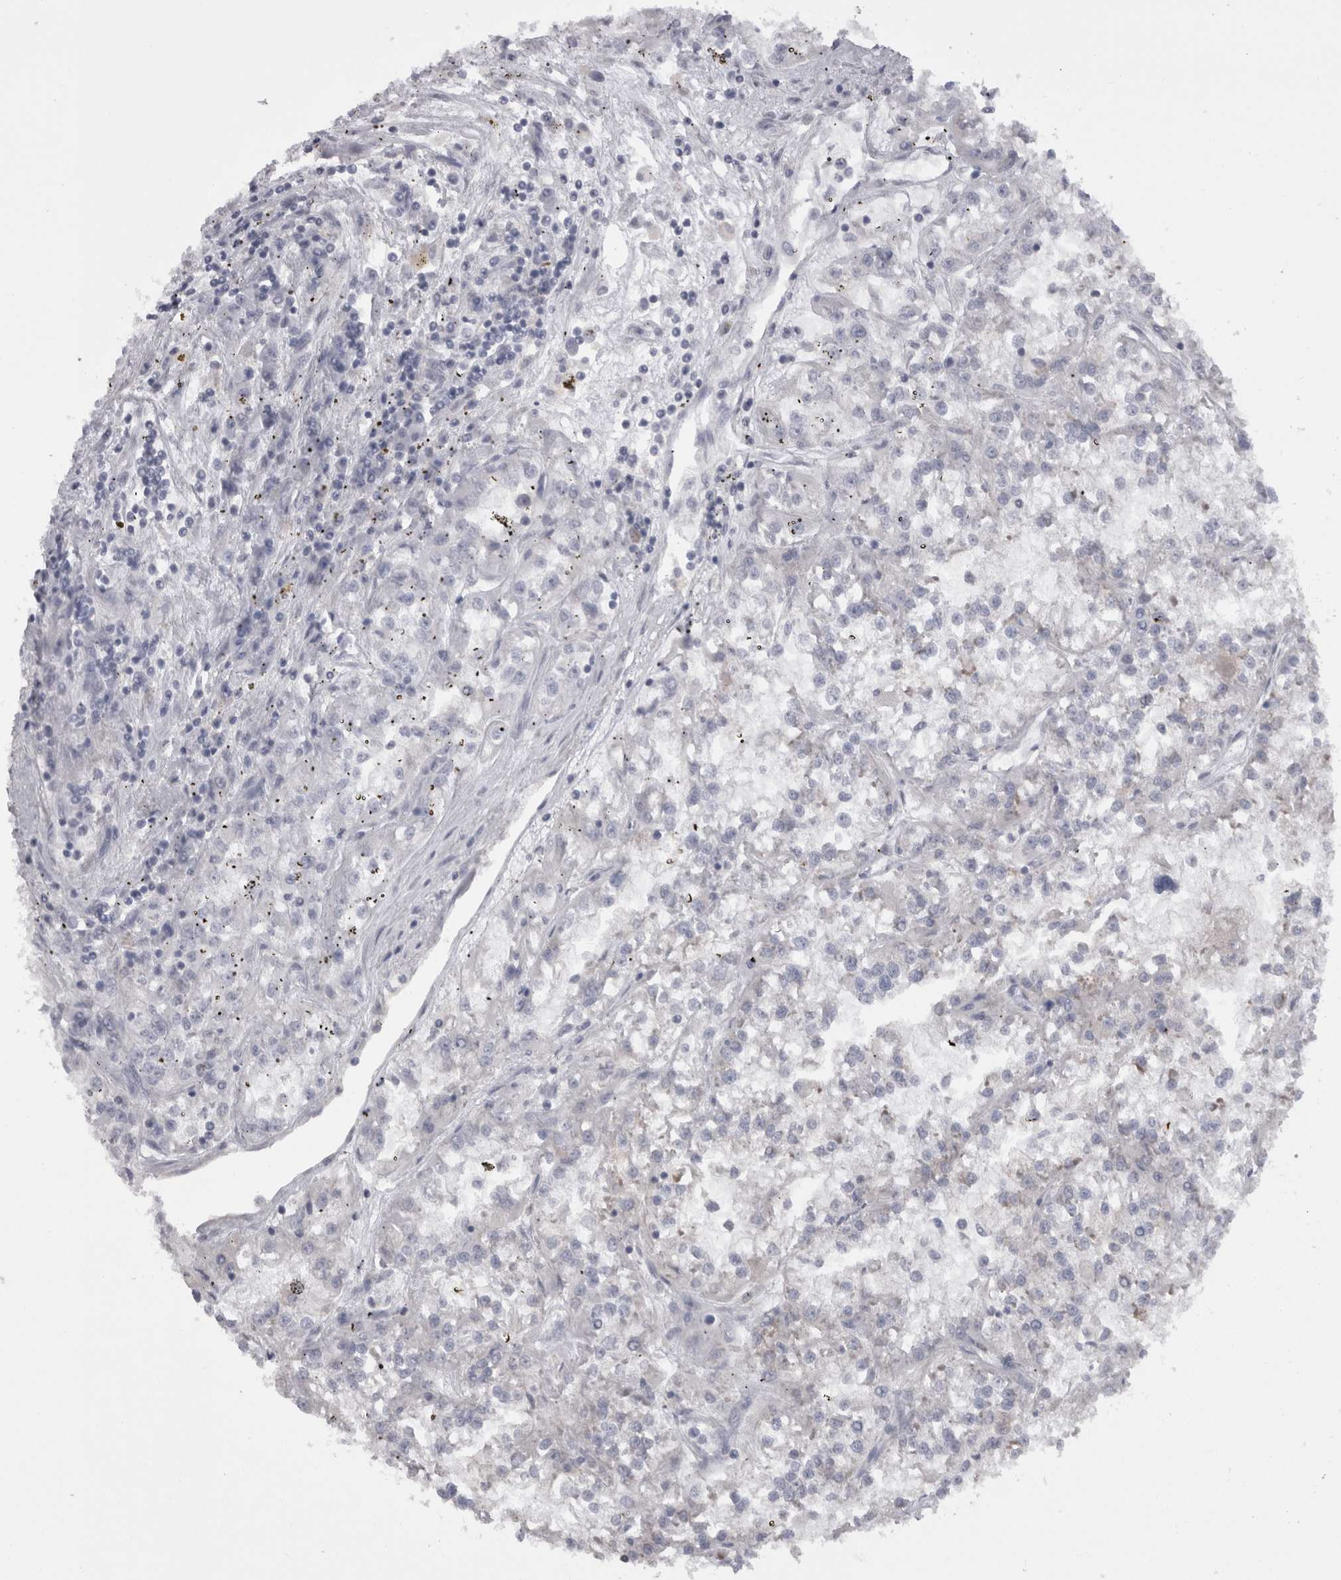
{"staining": {"intensity": "negative", "quantity": "none", "location": "none"}, "tissue": "renal cancer", "cell_type": "Tumor cells", "image_type": "cancer", "snomed": [{"axis": "morphology", "description": "Adenocarcinoma, NOS"}, {"axis": "topography", "description": "Kidney"}], "caption": "Immunohistochemistry of adenocarcinoma (renal) displays no positivity in tumor cells.", "gene": "CAMK2D", "patient": {"sex": "female", "age": 52}}